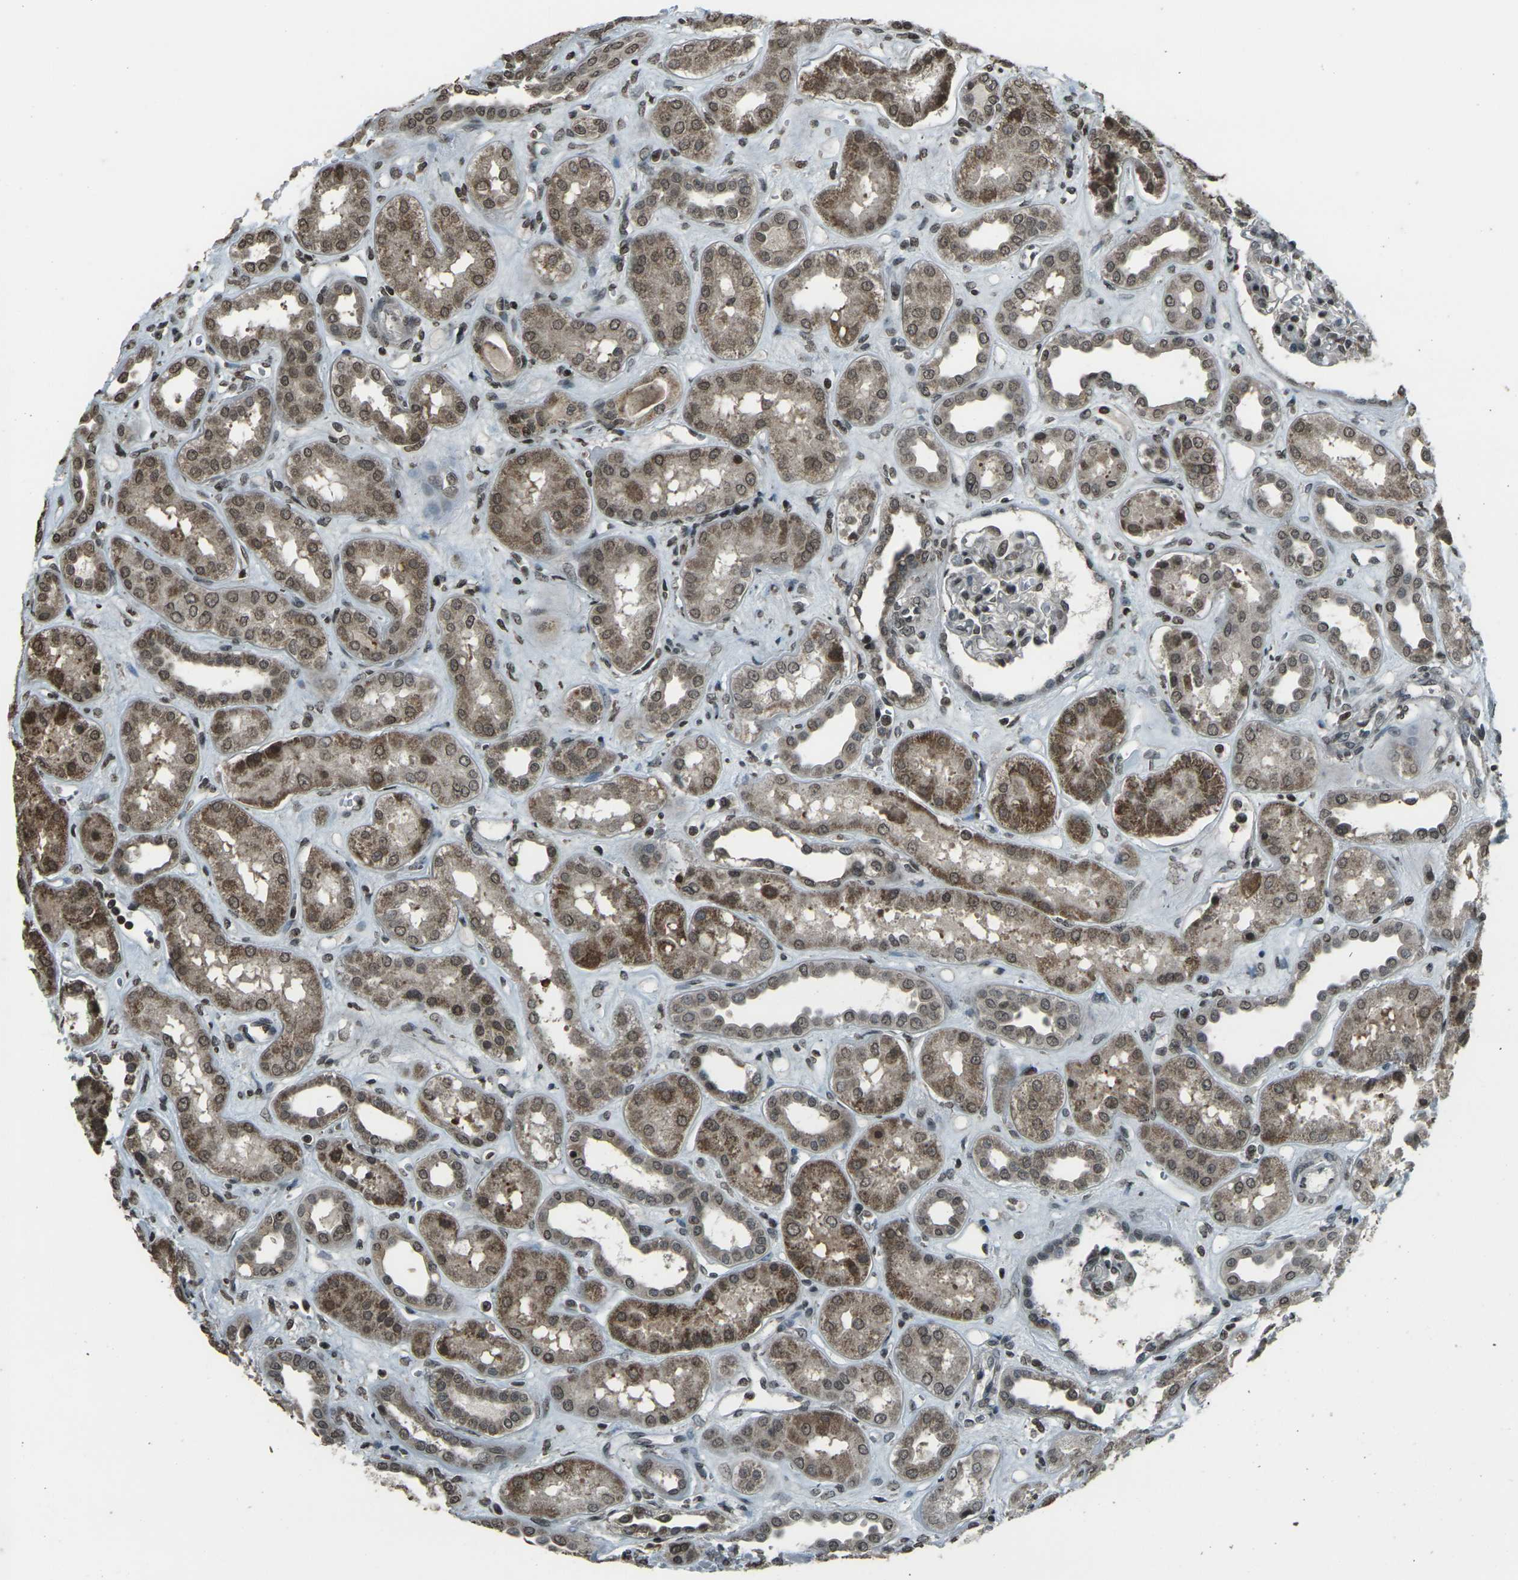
{"staining": {"intensity": "moderate", "quantity": "<25%", "location": "nuclear"}, "tissue": "kidney", "cell_type": "Cells in glomeruli", "image_type": "normal", "snomed": [{"axis": "morphology", "description": "Normal tissue, NOS"}, {"axis": "topography", "description": "Kidney"}], "caption": "IHC photomicrograph of benign kidney: kidney stained using IHC demonstrates low levels of moderate protein expression localized specifically in the nuclear of cells in glomeruli, appearing as a nuclear brown color.", "gene": "PRPF8", "patient": {"sex": "male", "age": 59}}